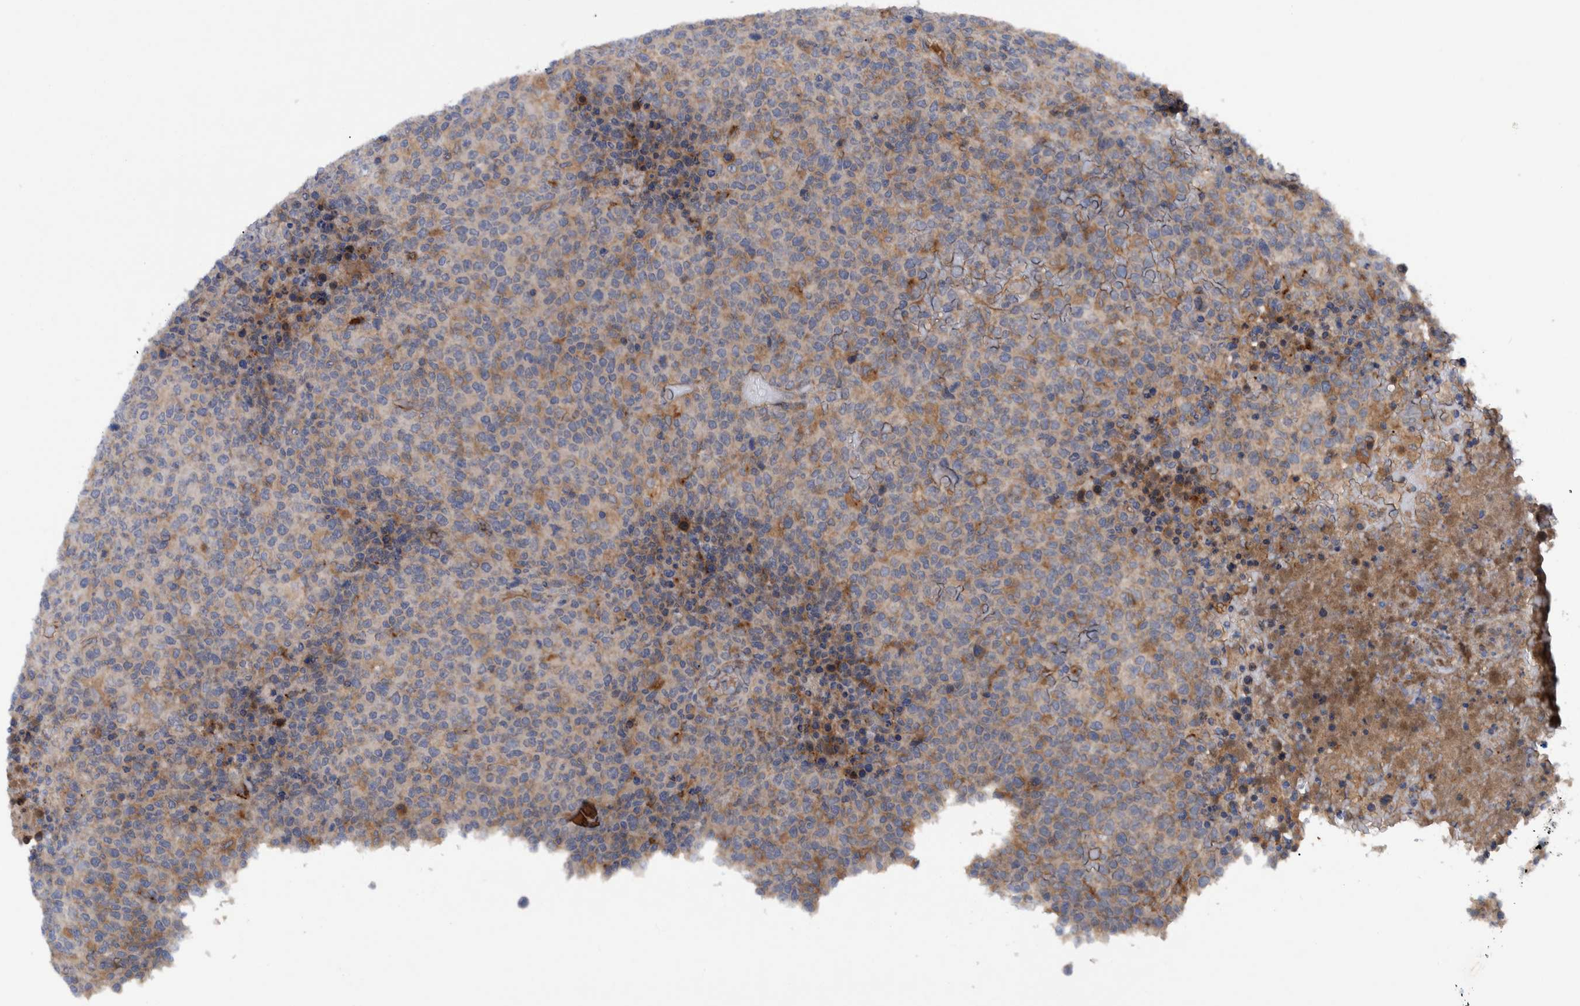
{"staining": {"intensity": "moderate", "quantity": "<25%", "location": "cytoplasmic/membranous"}, "tissue": "lymphoma", "cell_type": "Tumor cells", "image_type": "cancer", "snomed": [{"axis": "morphology", "description": "Malignant lymphoma, non-Hodgkin's type, High grade"}, {"axis": "topography", "description": "Lymph node"}], "caption": "Human lymphoma stained with a protein marker demonstrates moderate staining in tumor cells.", "gene": "ITIH3", "patient": {"sex": "male", "age": 13}}